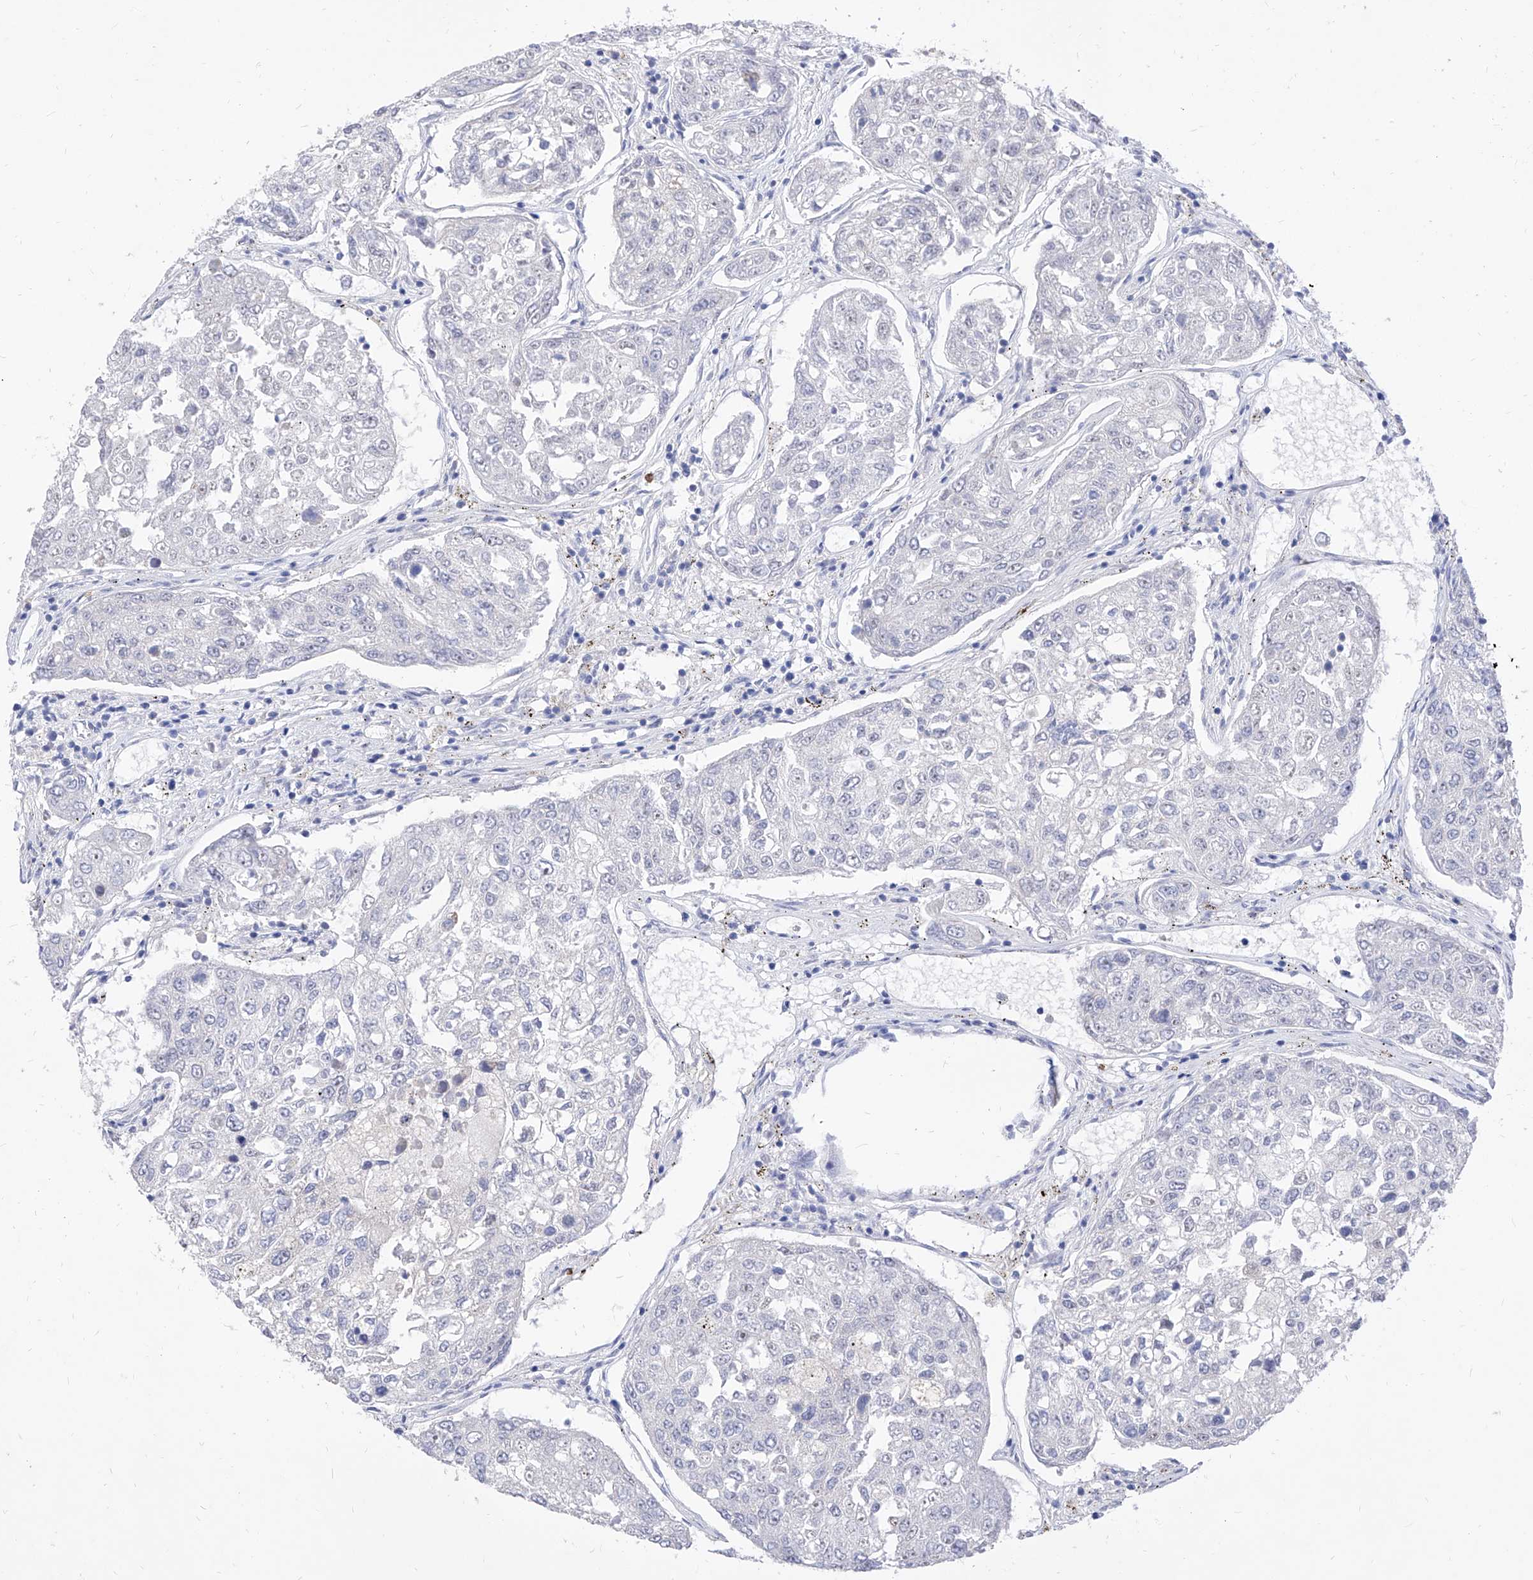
{"staining": {"intensity": "negative", "quantity": "none", "location": "none"}, "tissue": "urothelial cancer", "cell_type": "Tumor cells", "image_type": "cancer", "snomed": [{"axis": "morphology", "description": "Urothelial carcinoma, High grade"}, {"axis": "topography", "description": "Lymph node"}, {"axis": "topography", "description": "Urinary bladder"}], "caption": "Immunohistochemical staining of human urothelial carcinoma (high-grade) displays no significant positivity in tumor cells.", "gene": "VAX1", "patient": {"sex": "male", "age": 51}}